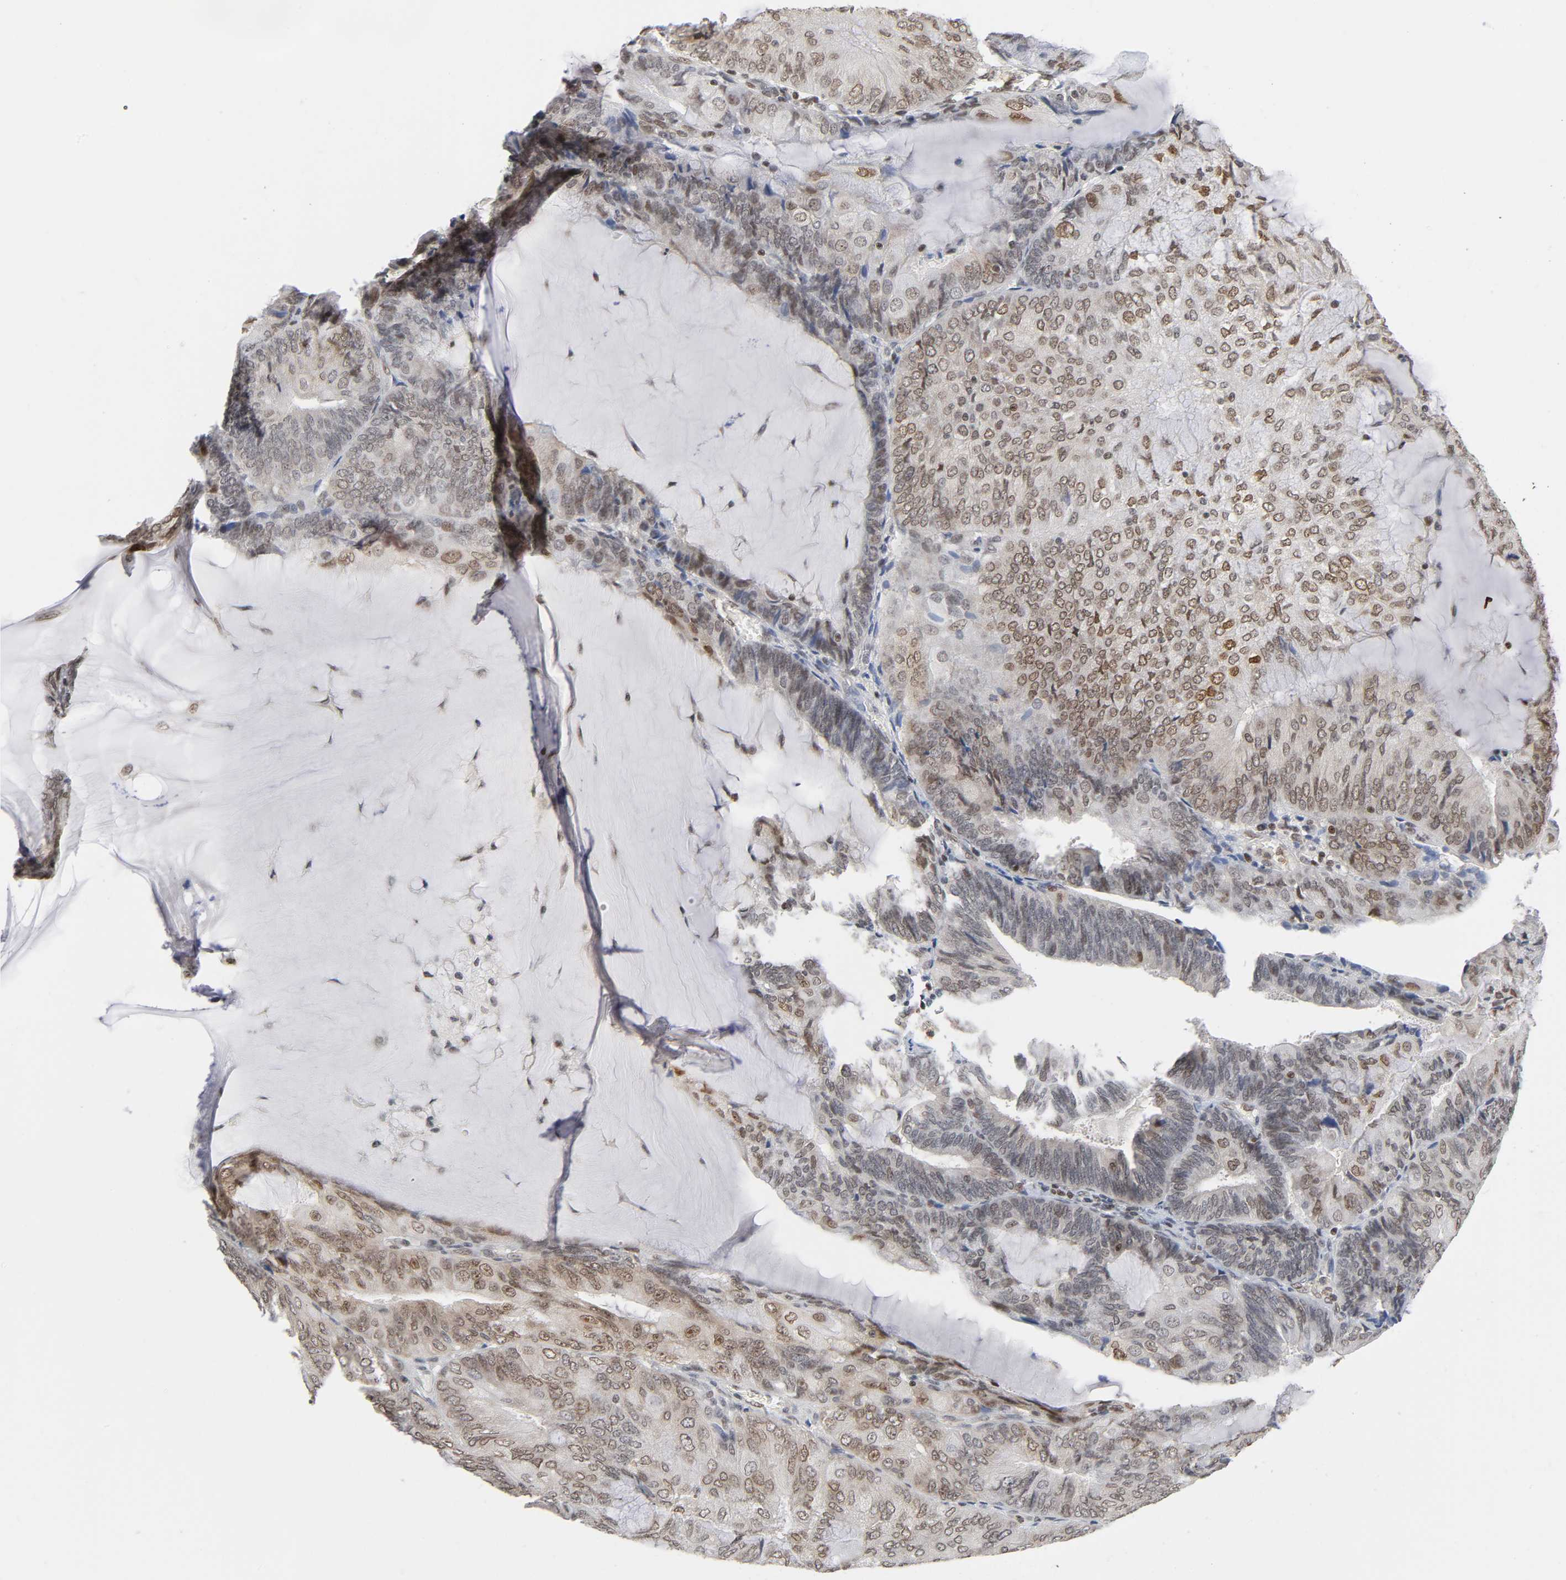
{"staining": {"intensity": "moderate", "quantity": ">75%", "location": "nuclear"}, "tissue": "endometrial cancer", "cell_type": "Tumor cells", "image_type": "cancer", "snomed": [{"axis": "morphology", "description": "Adenocarcinoma, NOS"}, {"axis": "topography", "description": "Endometrium"}], "caption": "Human adenocarcinoma (endometrial) stained with a protein marker exhibits moderate staining in tumor cells.", "gene": "SUMO1", "patient": {"sex": "female", "age": 81}}